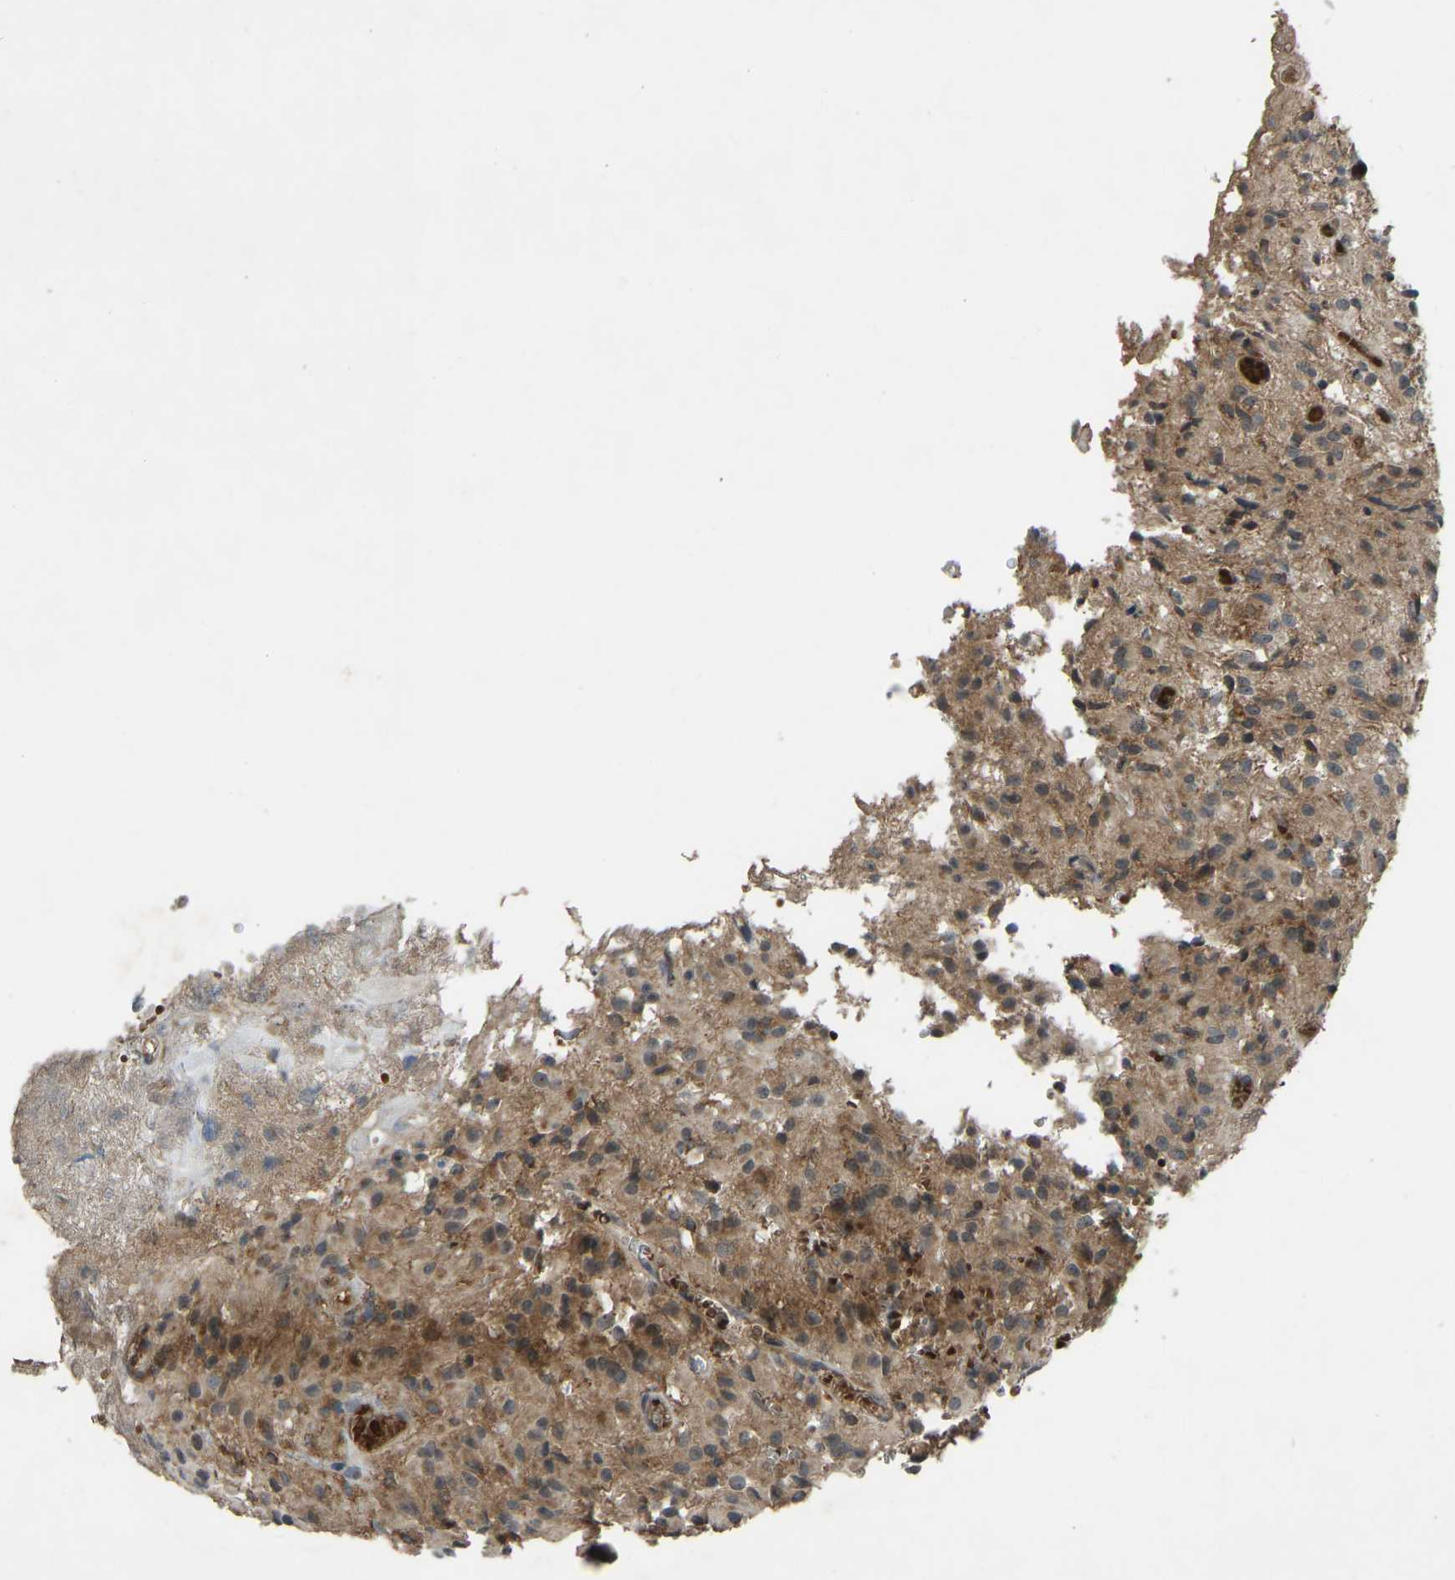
{"staining": {"intensity": "moderate", "quantity": ">75%", "location": "cytoplasmic/membranous"}, "tissue": "glioma", "cell_type": "Tumor cells", "image_type": "cancer", "snomed": [{"axis": "morphology", "description": "Glioma, malignant, High grade"}, {"axis": "topography", "description": "Brain"}], "caption": "Immunohistochemistry (IHC) (DAB) staining of human glioma shows moderate cytoplasmic/membranous protein expression in approximately >75% of tumor cells.", "gene": "ZNF71", "patient": {"sex": "female", "age": 59}}